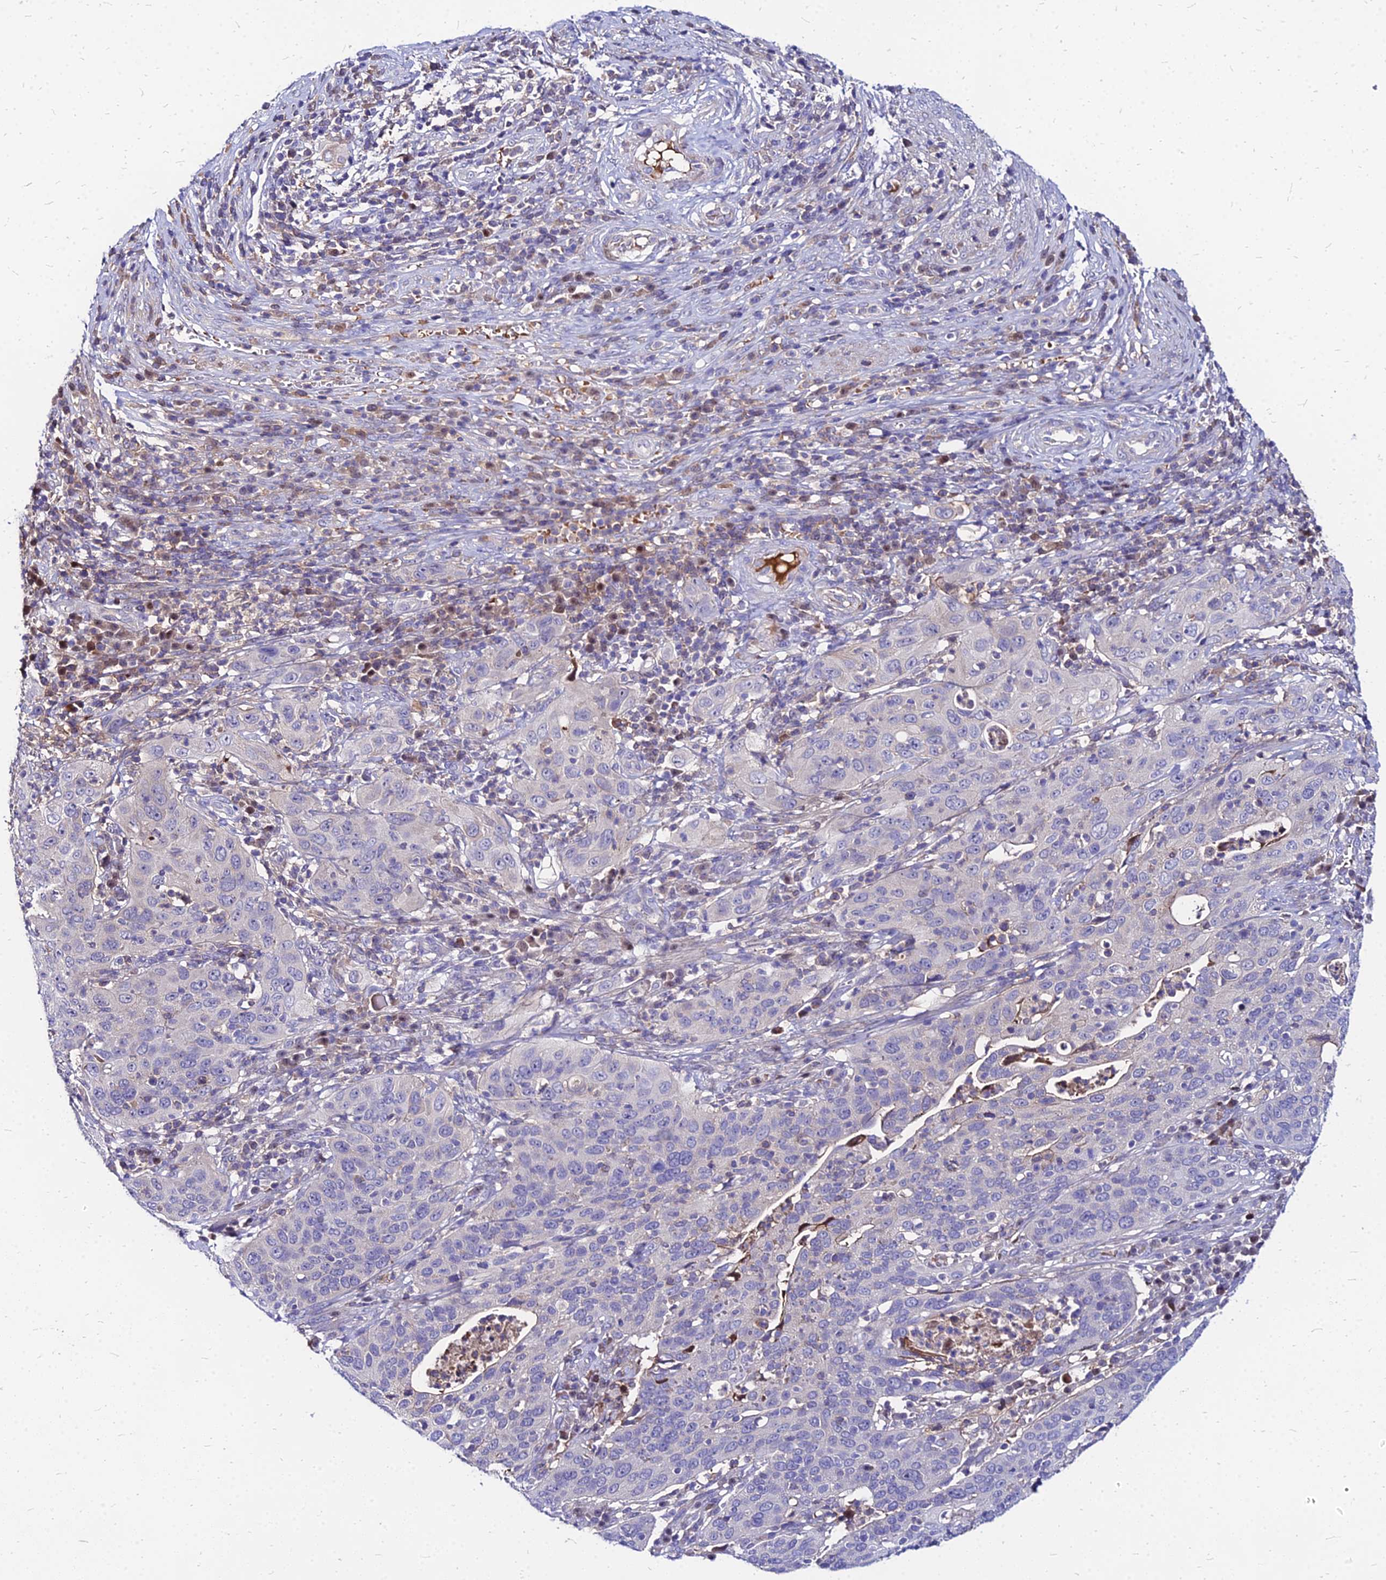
{"staining": {"intensity": "negative", "quantity": "none", "location": "none"}, "tissue": "cervical cancer", "cell_type": "Tumor cells", "image_type": "cancer", "snomed": [{"axis": "morphology", "description": "Squamous cell carcinoma, NOS"}, {"axis": "topography", "description": "Cervix"}], "caption": "High power microscopy micrograph of an immunohistochemistry (IHC) photomicrograph of cervical cancer, revealing no significant expression in tumor cells.", "gene": "ACSM6", "patient": {"sex": "female", "age": 36}}